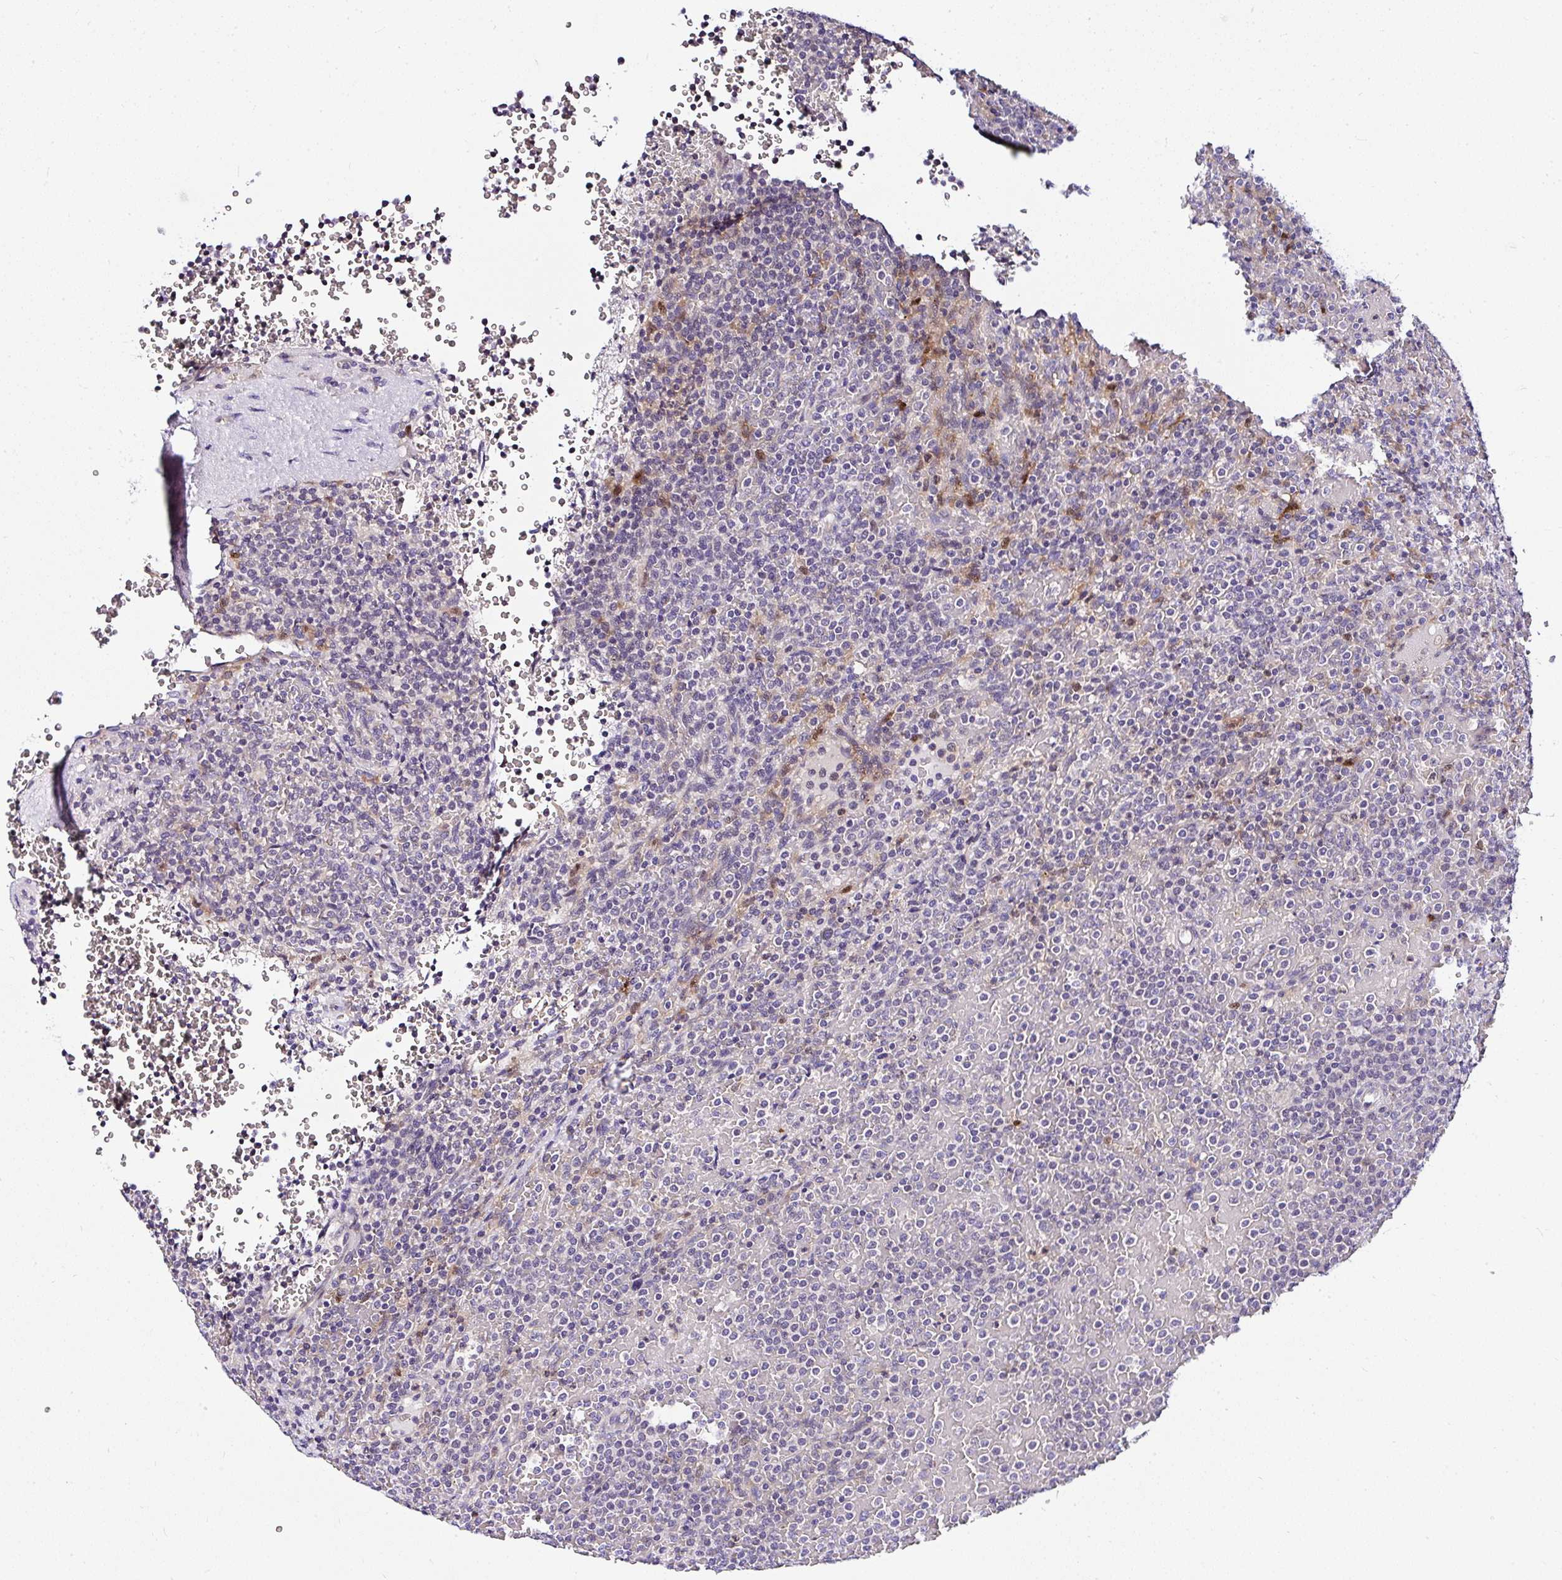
{"staining": {"intensity": "negative", "quantity": "none", "location": "none"}, "tissue": "lymphoma", "cell_type": "Tumor cells", "image_type": "cancer", "snomed": [{"axis": "morphology", "description": "Malignant lymphoma, non-Hodgkin's type, Low grade"}, {"axis": "topography", "description": "Spleen"}], "caption": "Malignant lymphoma, non-Hodgkin's type (low-grade) was stained to show a protein in brown. There is no significant staining in tumor cells.", "gene": "DEPDC5", "patient": {"sex": "male", "age": 60}}